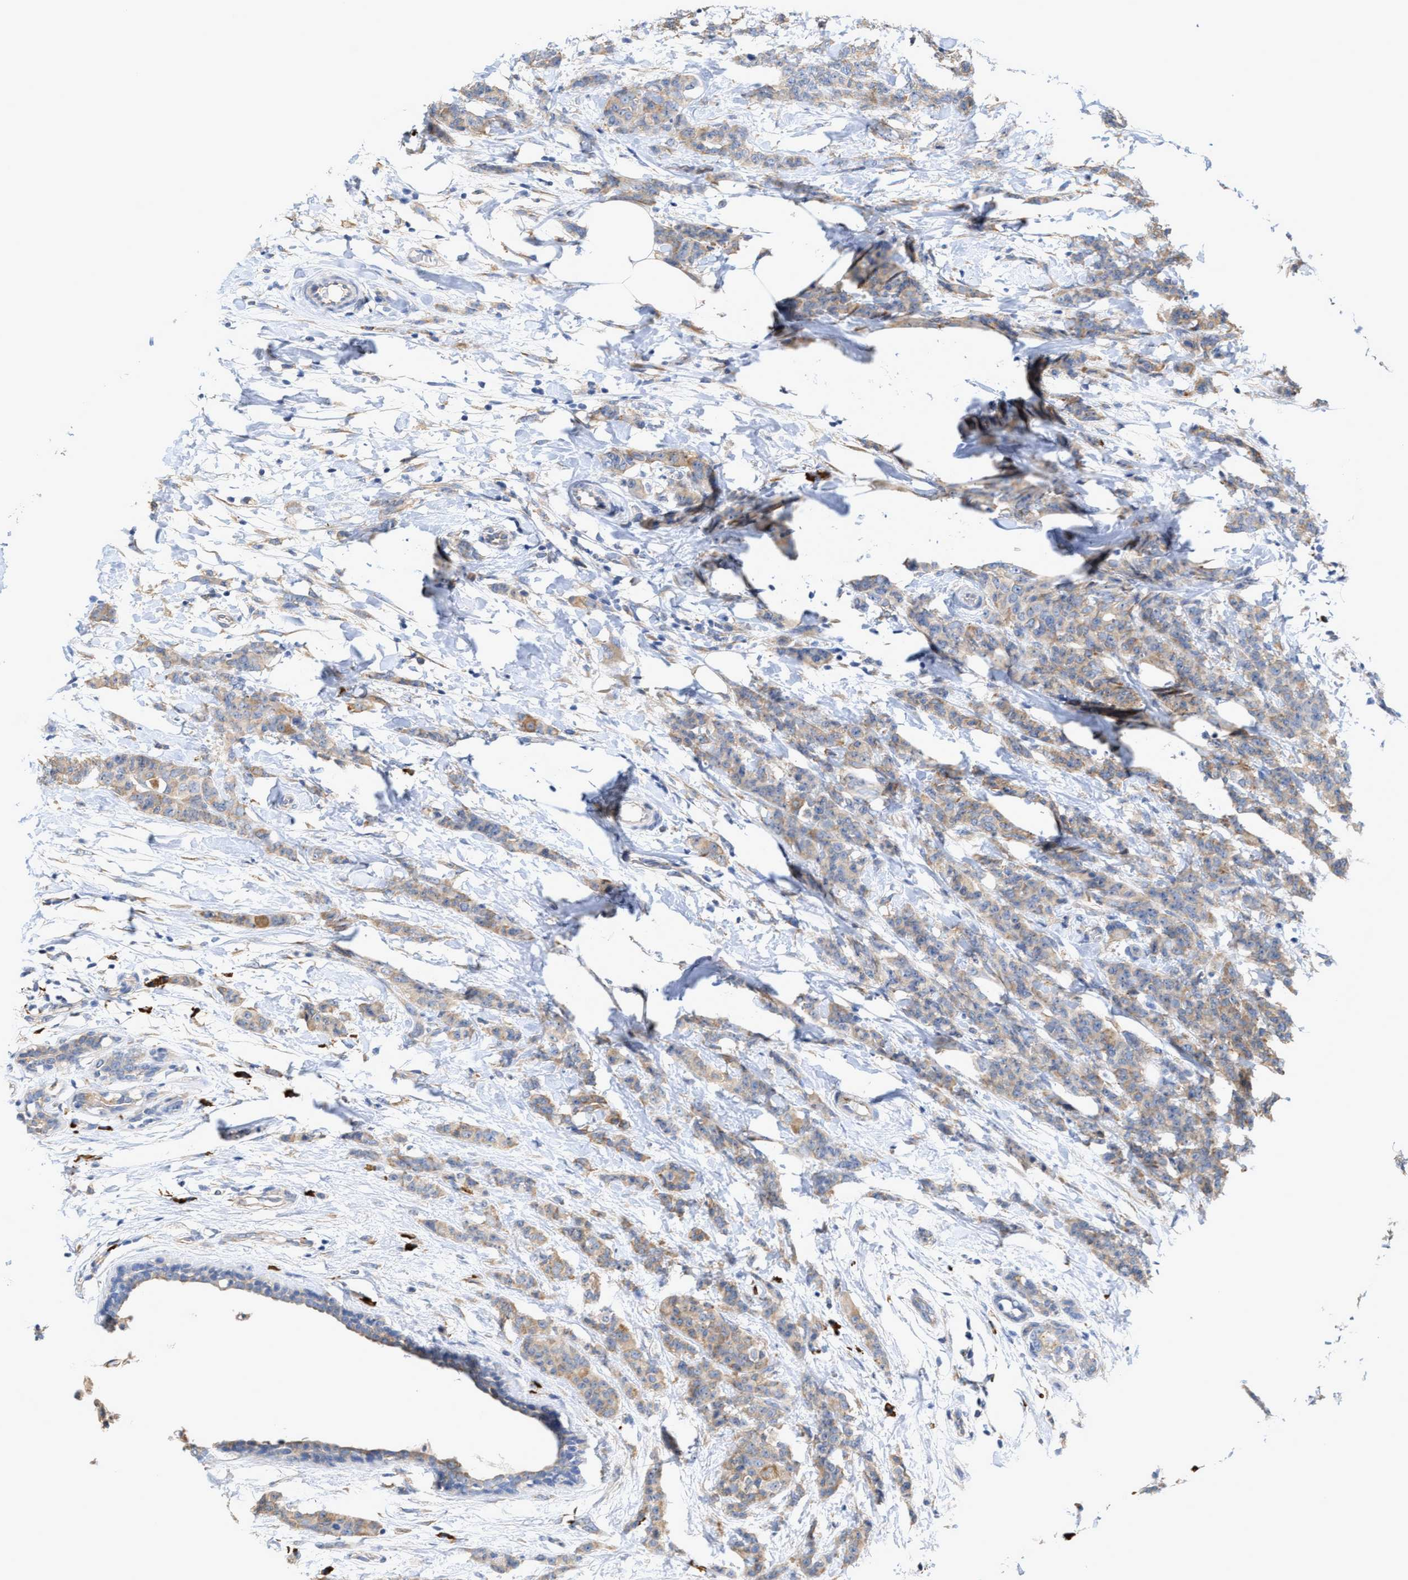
{"staining": {"intensity": "moderate", "quantity": "25%-75%", "location": "cytoplasmic/membranous"}, "tissue": "breast cancer", "cell_type": "Tumor cells", "image_type": "cancer", "snomed": [{"axis": "morphology", "description": "Normal tissue, NOS"}, {"axis": "morphology", "description": "Duct carcinoma"}, {"axis": "topography", "description": "Breast"}], "caption": "A histopathology image of human breast cancer (invasive ductal carcinoma) stained for a protein displays moderate cytoplasmic/membranous brown staining in tumor cells.", "gene": "RYR2", "patient": {"sex": "female", "age": 40}}